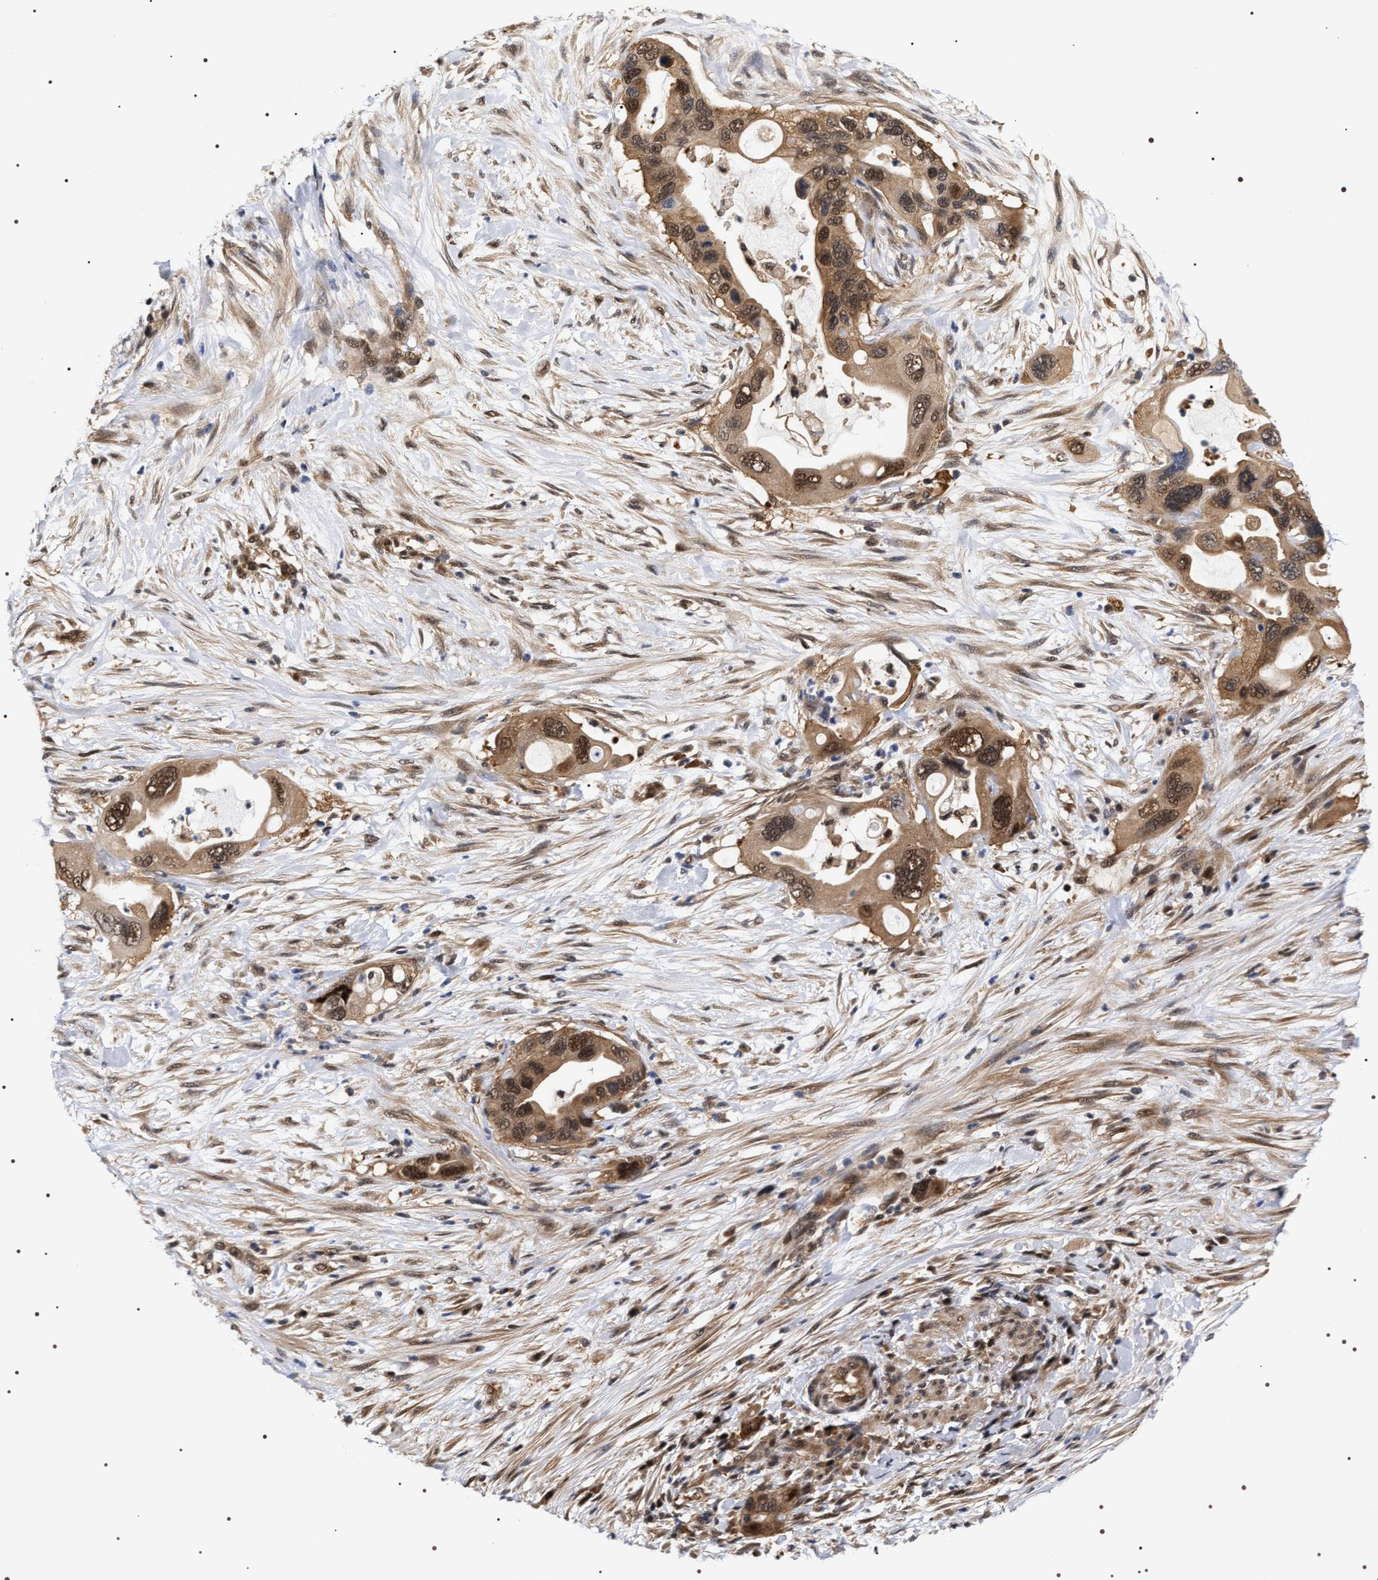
{"staining": {"intensity": "moderate", "quantity": ">75%", "location": "cytoplasmic/membranous,nuclear"}, "tissue": "pancreatic cancer", "cell_type": "Tumor cells", "image_type": "cancer", "snomed": [{"axis": "morphology", "description": "Adenocarcinoma, NOS"}, {"axis": "topography", "description": "Pancreas"}], "caption": "This micrograph demonstrates immunohistochemistry (IHC) staining of human pancreatic cancer, with medium moderate cytoplasmic/membranous and nuclear staining in about >75% of tumor cells.", "gene": "BAG6", "patient": {"sex": "female", "age": 71}}